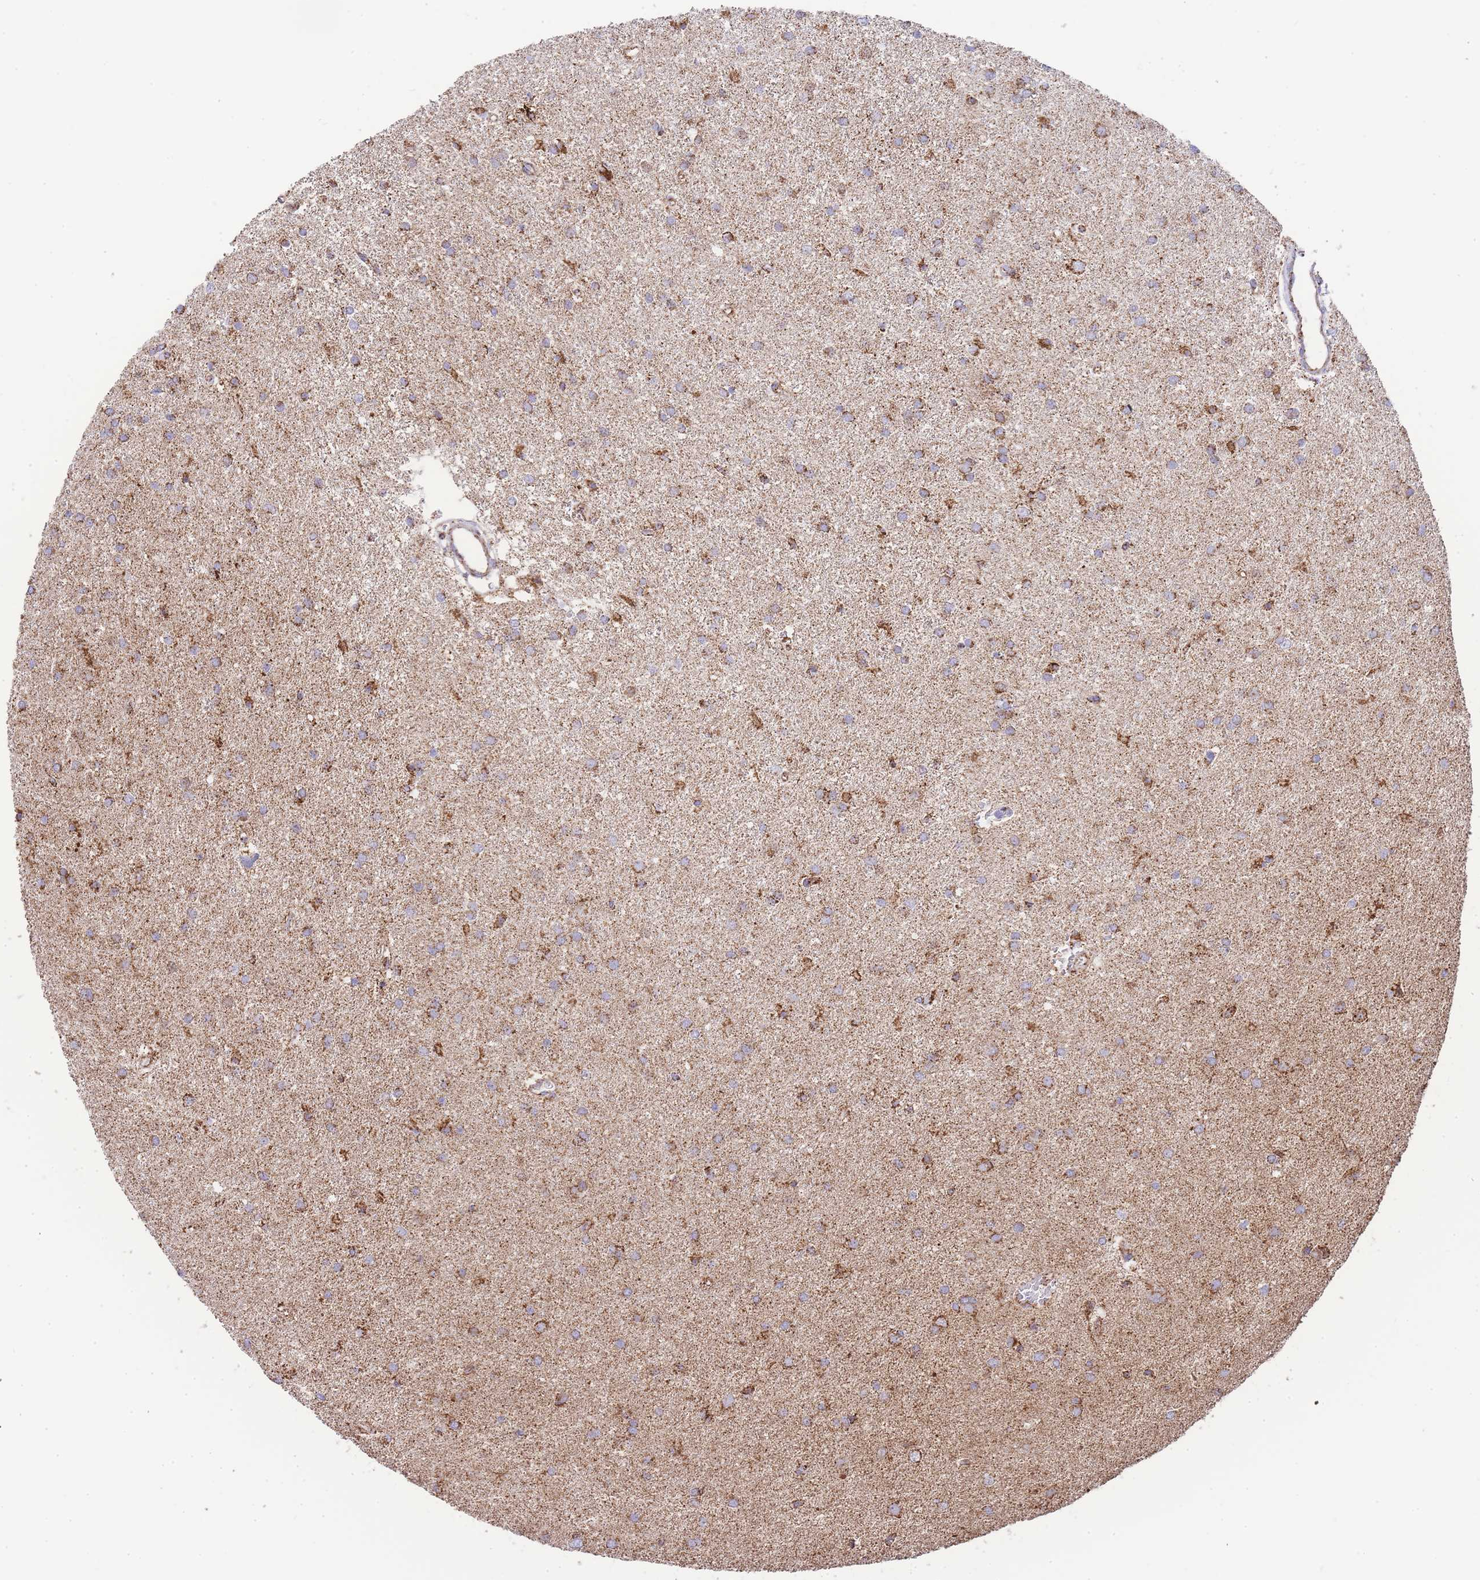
{"staining": {"intensity": "moderate", "quantity": ">75%", "location": "cytoplasmic/membranous"}, "tissue": "glioma", "cell_type": "Tumor cells", "image_type": "cancer", "snomed": [{"axis": "morphology", "description": "Glioma, malignant, High grade"}, {"axis": "topography", "description": "Brain"}], "caption": "Protein staining of malignant high-grade glioma tissue reveals moderate cytoplasmic/membranous expression in approximately >75% of tumor cells.", "gene": "GSTM1", "patient": {"sex": "female", "age": 50}}